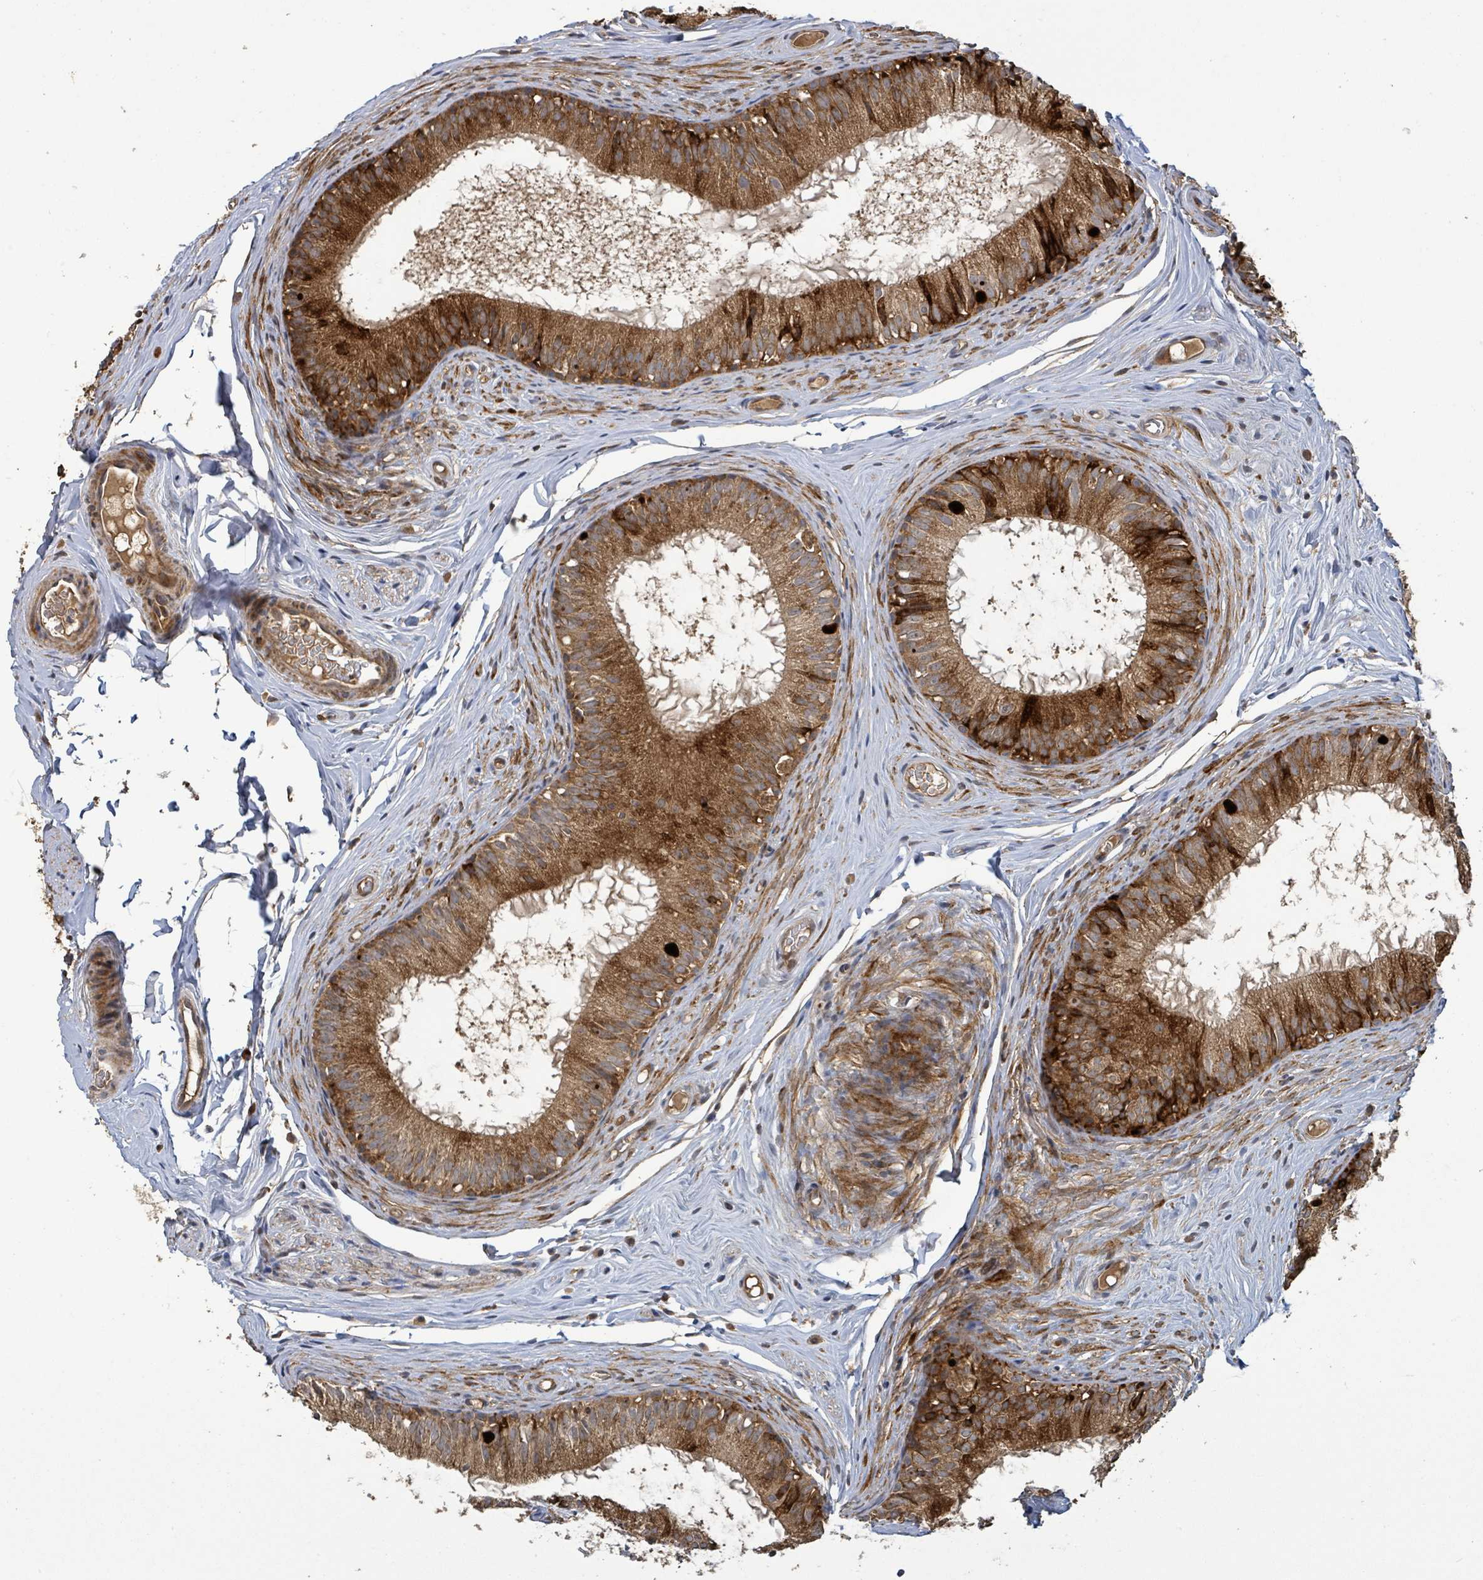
{"staining": {"intensity": "strong", "quantity": ">75%", "location": "cytoplasmic/membranous"}, "tissue": "epididymis", "cell_type": "Glandular cells", "image_type": "normal", "snomed": [{"axis": "morphology", "description": "Normal tissue, NOS"}, {"axis": "topography", "description": "Epididymis"}], "caption": "Immunohistochemistry (IHC) staining of benign epididymis, which exhibits high levels of strong cytoplasmic/membranous staining in about >75% of glandular cells indicating strong cytoplasmic/membranous protein expression. The staining was performed using DAB (brown) for protein detection and nuclei were counterstained in hematoxylin (blue).", "gene": "STARD4", "patient": {"sex": "male", "age": 25}}